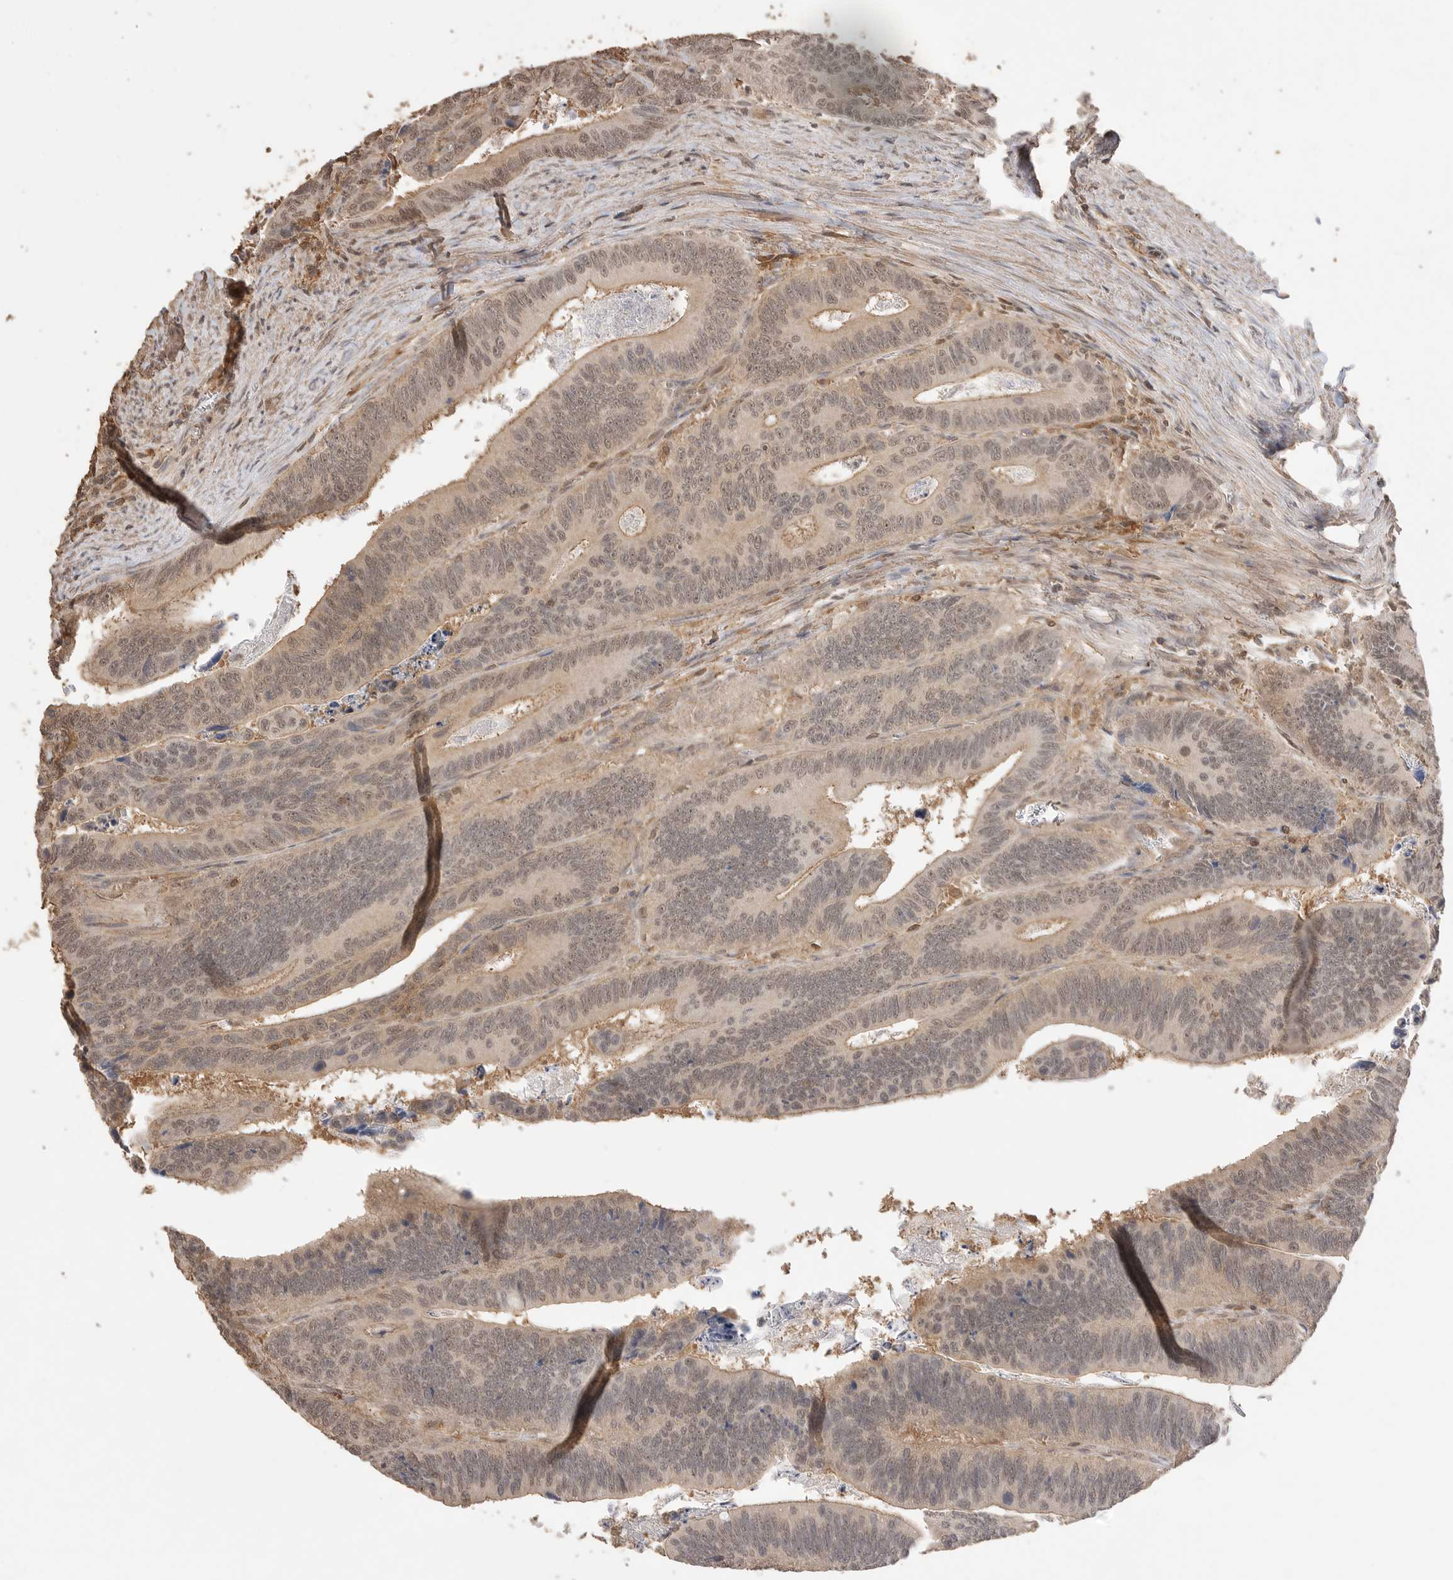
{"staining": {"intensity": "moderate", "quantity": ">75%", "location": "cytoplasmic/membranous,nuclear"}, "tissue": "colorectal cancer", "cell_type": "Tumor cells", "image_type": "cancer", "snomed": [{"axis": "morphology", "description": "Inflammation, NOS"}, {"axis": "morphology", "description": "Adenocarcinoma, NOS"}, {"axis": "topography", "description": "Colon"}], "caption": "IHC of adenocarcinoma (colorectal) demonstrates medium levels of moderate cytoplasmic/membranous and nuclear positivity in approximately >75% of tumor cells.", "gene": "MAP2K1", "patient": {"sex": "male", "age": 72}}